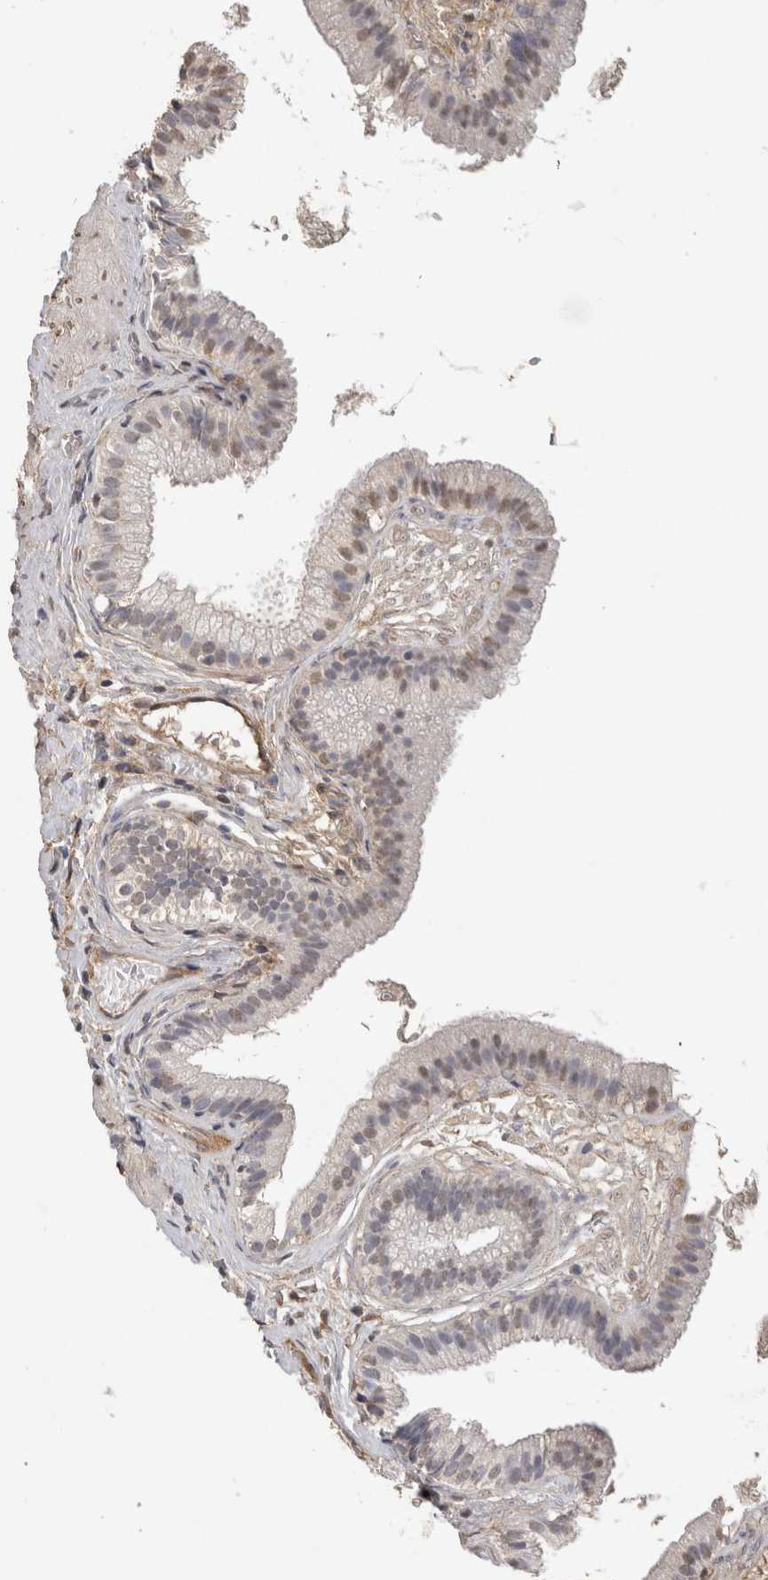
{"staining": {"intensity": "weak", "quantity": "<25%", "location": "nuclear"}, "tissue": "gallbladder", "cell_type": "Glandular cells", "image_type": "normal", "snomed": [{"axis": "morphology", "description": "Normal tissue, NOS"}, {"axis": "topography", "description": "Gallbladder"}], "caption": "Immunohistochemistry image of benign gallbladder: human gallbladder stained with DAB (3,3'-diaminobenzidine) shows no significant protein positivity in glandular cells.", "gene": "RECK", "patient": {"sex": "female", "age": 26}}